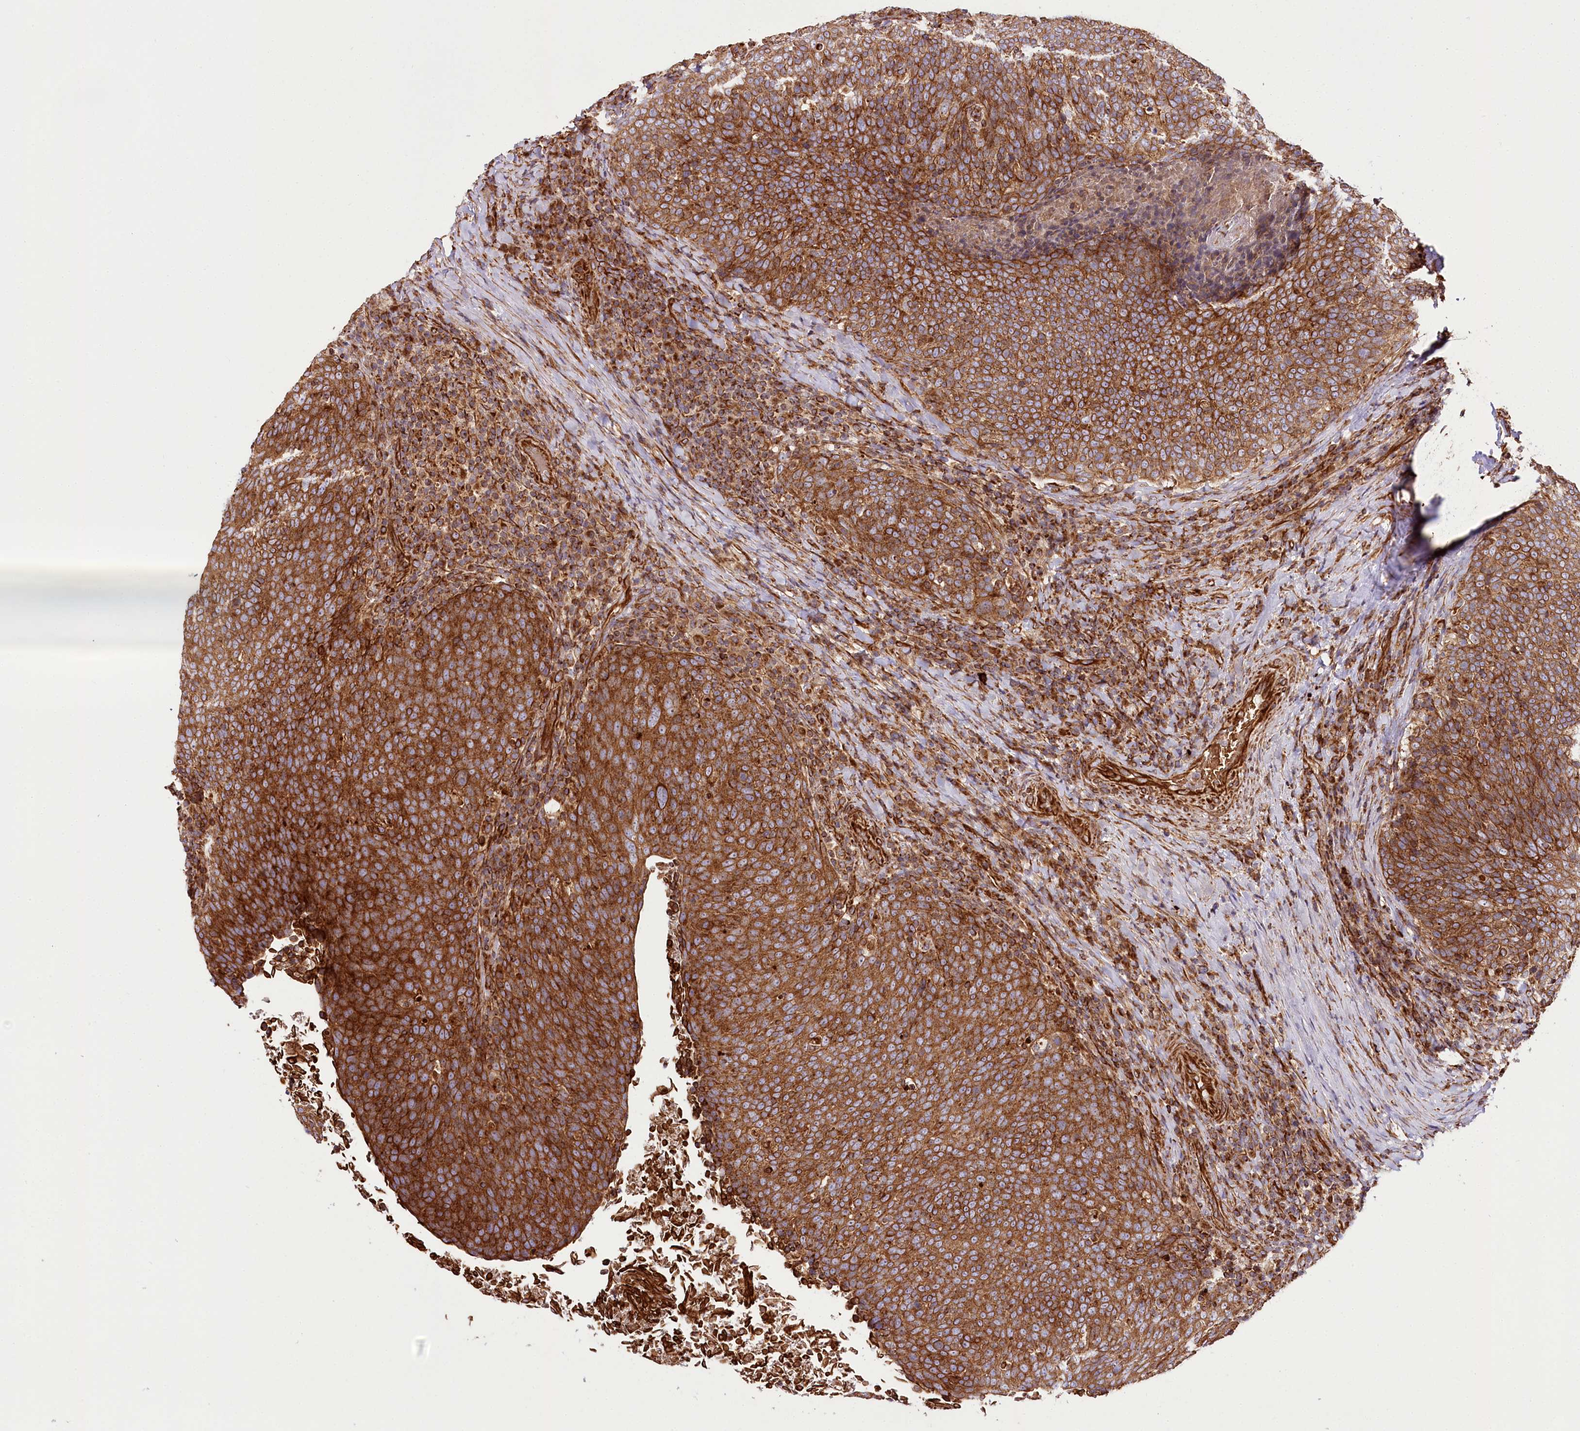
{"staining": {"intensity": "strong", "quantity": ">75%", "location": "cytoplasmic/membranous"}, "tissue": "head and neck cancer", "cell_type": "Tumor cells", "image_type": "cancer", "snomed": [{"axis": "morphology", "description": "Squamous cell carcinoma, NOS"}, {"axis": "morphology", "description": "Squamous cell carcinoma, metastatic, NOS"}, {"axis": "topography", "description": "Lymph node"}, {"axis": "topography", "description": "Head-Neck"}], "caption": "DAB immunohistochemical staining of head and neck cancer shows strong cytoplasmic/membranous protein expression in about >75% of tumor cells. (Brightfield microscopy of DAB IHC at high magnification).", "gene": "THUMPD3", "patient": {"sex": "male", "age": 62}}